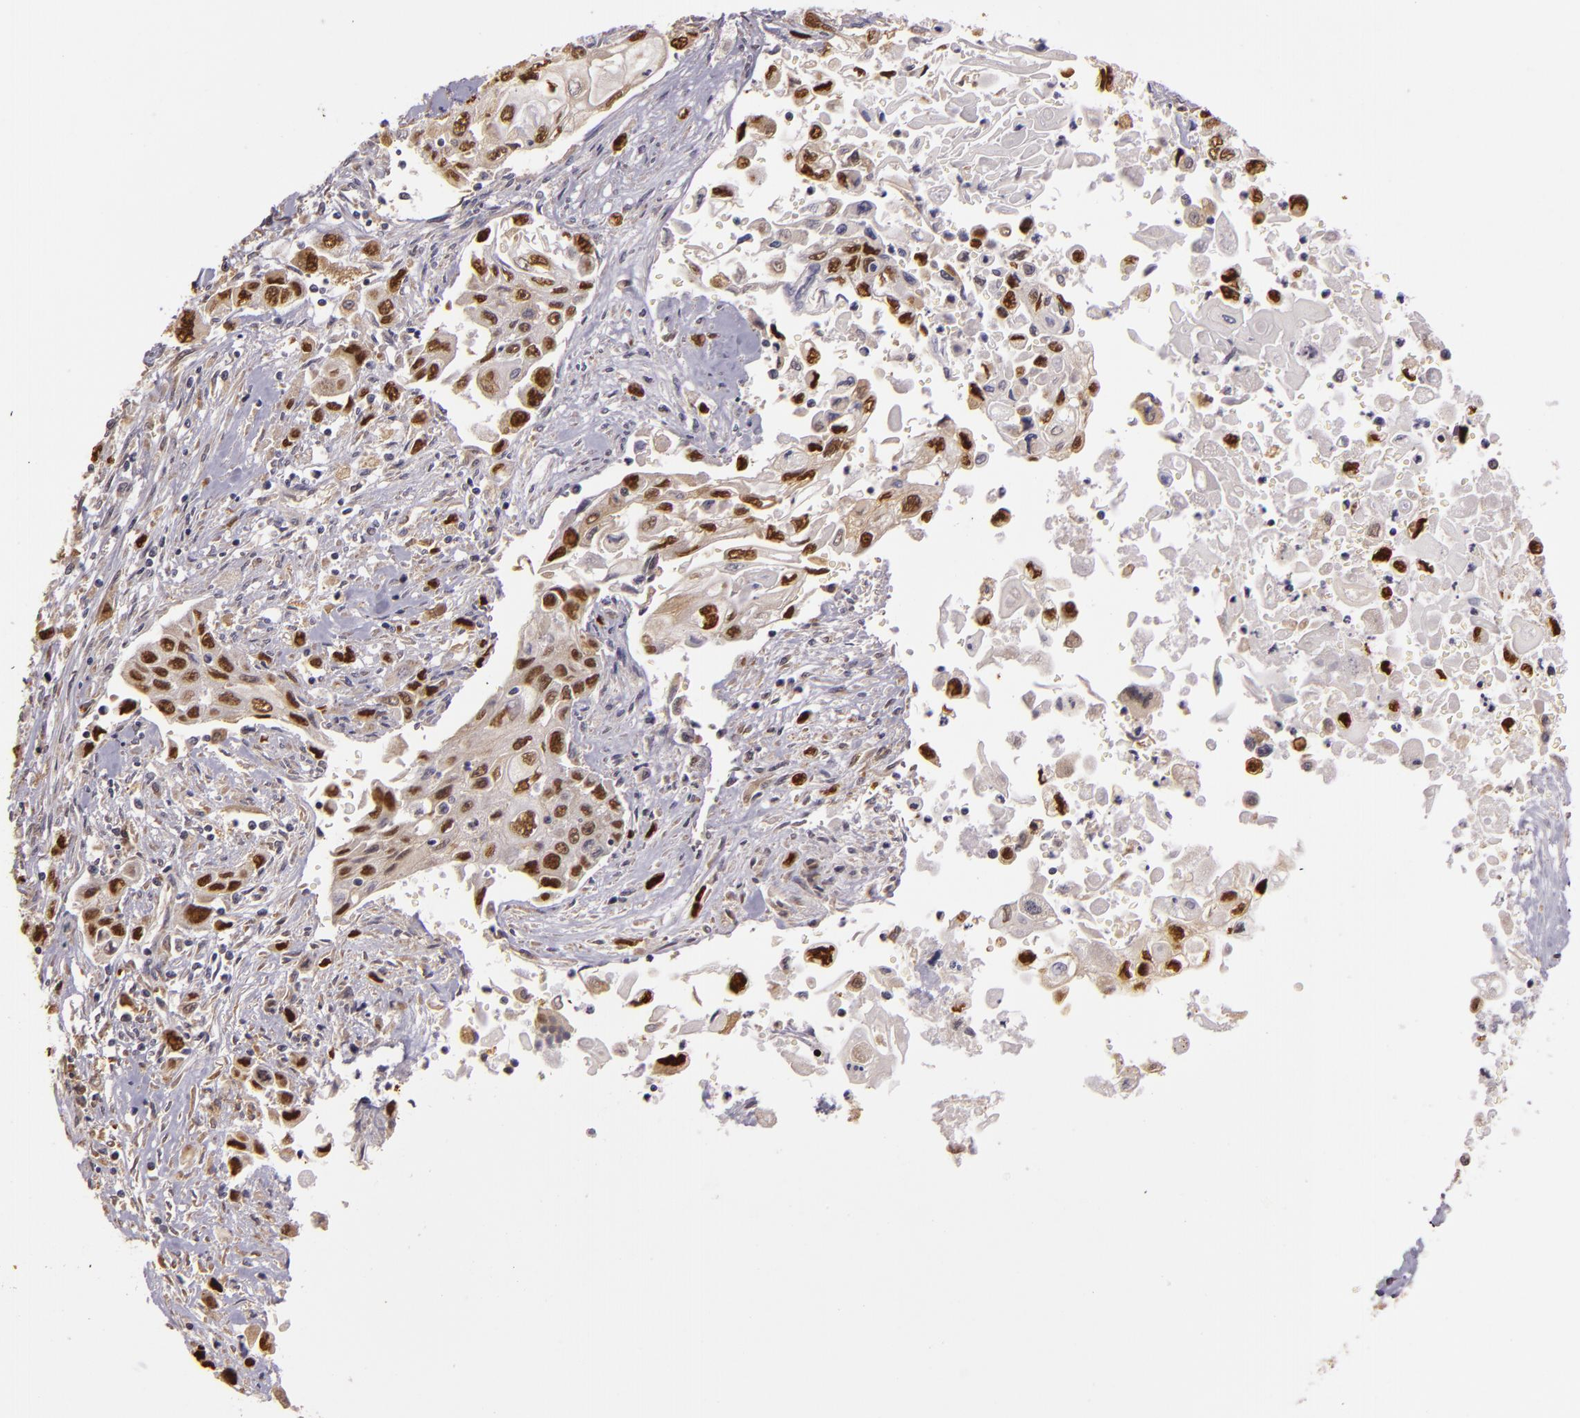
{"staining": {"intensity": "strong", "quantity": ">75%", "location": "nuclear"}, "tissue": "pancreatic cancer", "cell_type": "Tumor cells", "image_type": "cancer", "snomed": [{"axis": "morphology", "description": "Adenocarcinoma, NOS"}, {"axis": "topography", "description": "Pancreas"}], "caption": "Immunohistochemical staining of human adenocarcinoma (pancreatic) demonstrates high levels of strong nuclear protein staining in about >75% of tumor cells.", "gene": "SYTL4", "patient": {"sex": "male", "age": 70}}